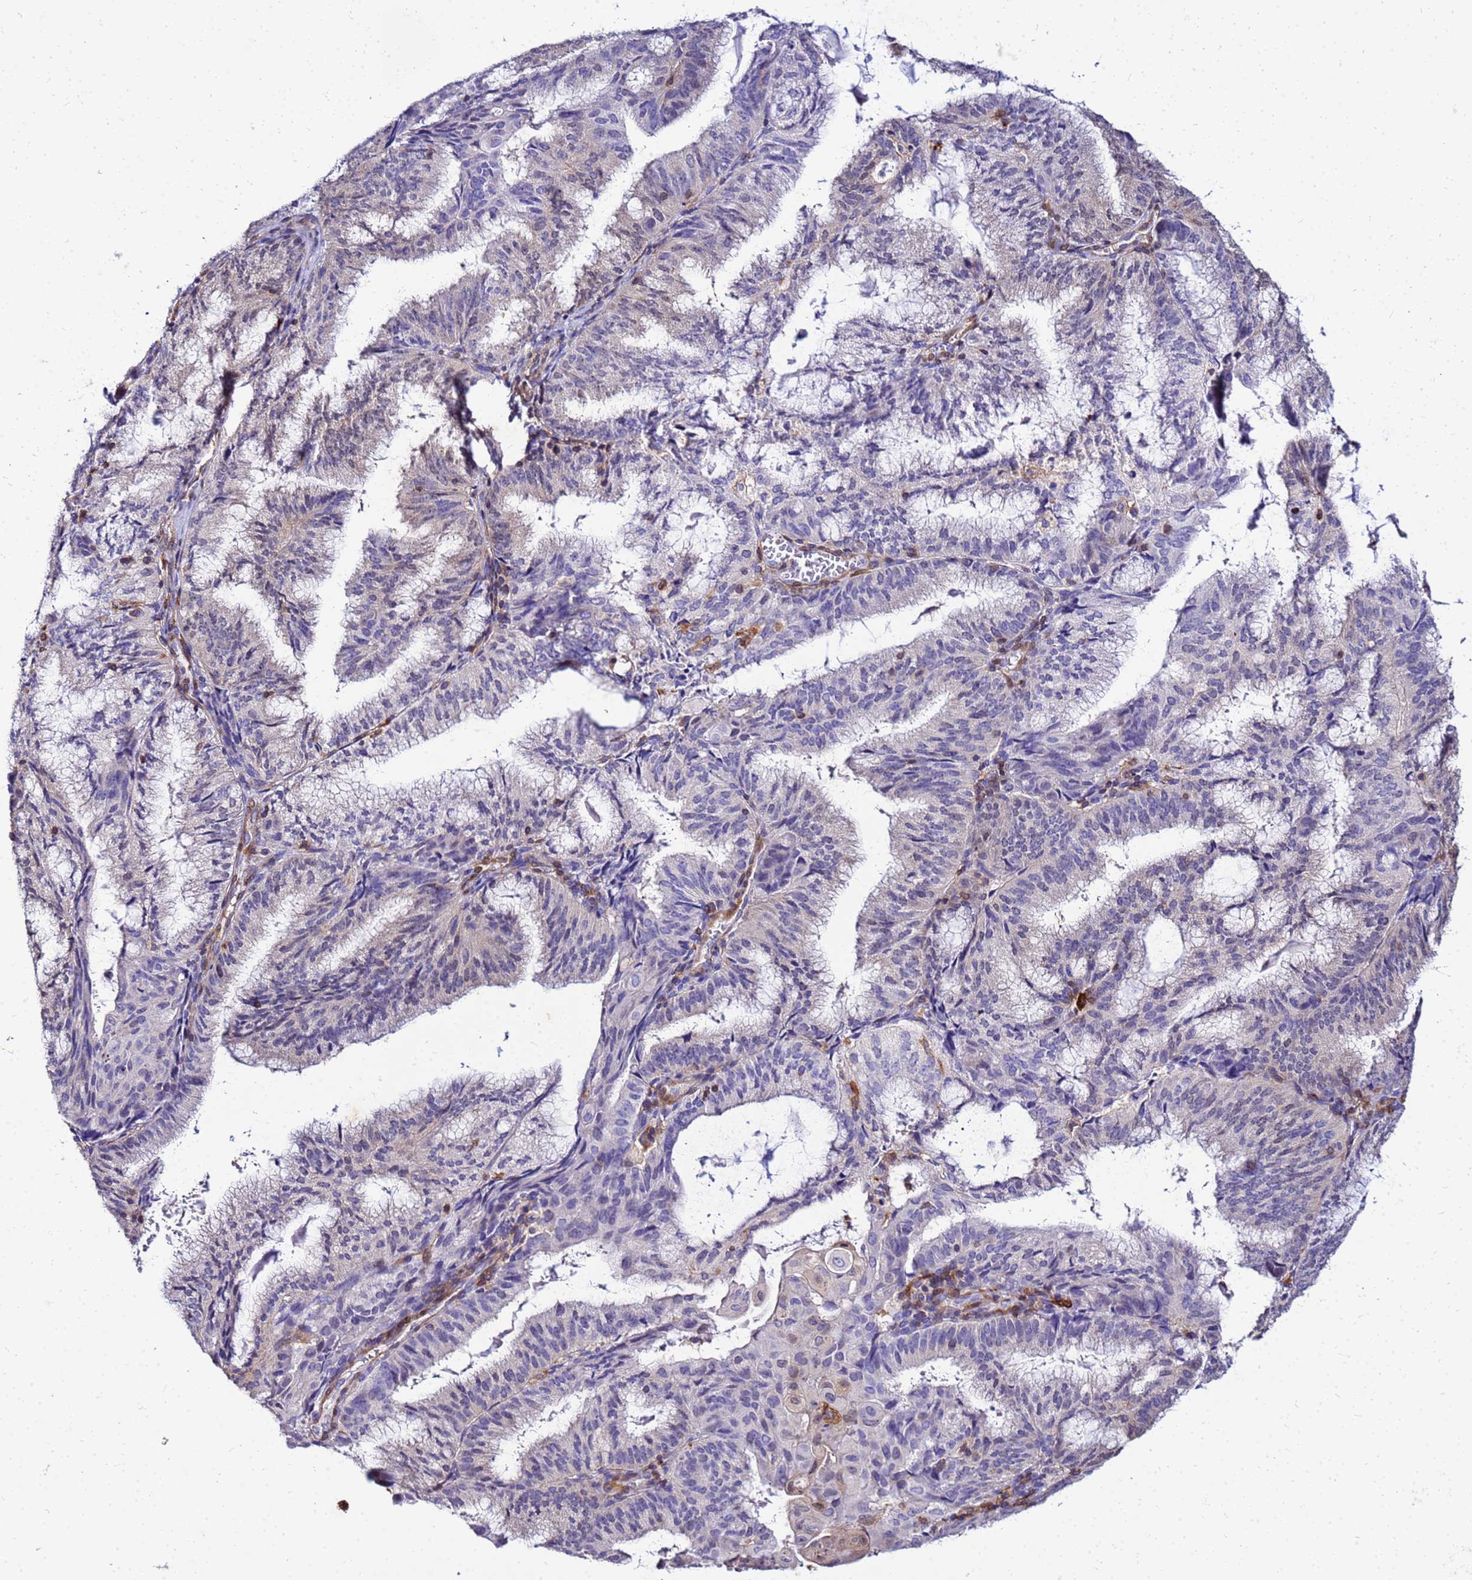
{"staining": {"intensity": "weak", "quantity": "<25%", "location": "cytoplasmic/membranous,nuclear"}, "tissue": "endometrial cancer", "cell_type": "Tumor cells", "image_type": "cancer", "snomed": [{"axis": "morphology", "description": "Adenocarcinoma, NOS"}, {"axis": "topography", "description": "Endometrium"}], "caption": "Immunohistochemistry (IHC) of human endometrial adenocarcinoma shows no positivity in tumor cells. (DAB (3,3'-diaminobenzidine) immunohistochemistry with hematoxylin counter stain).", "gene": "DBNDD2", "patient": {"sex": "female", "age": 49}}